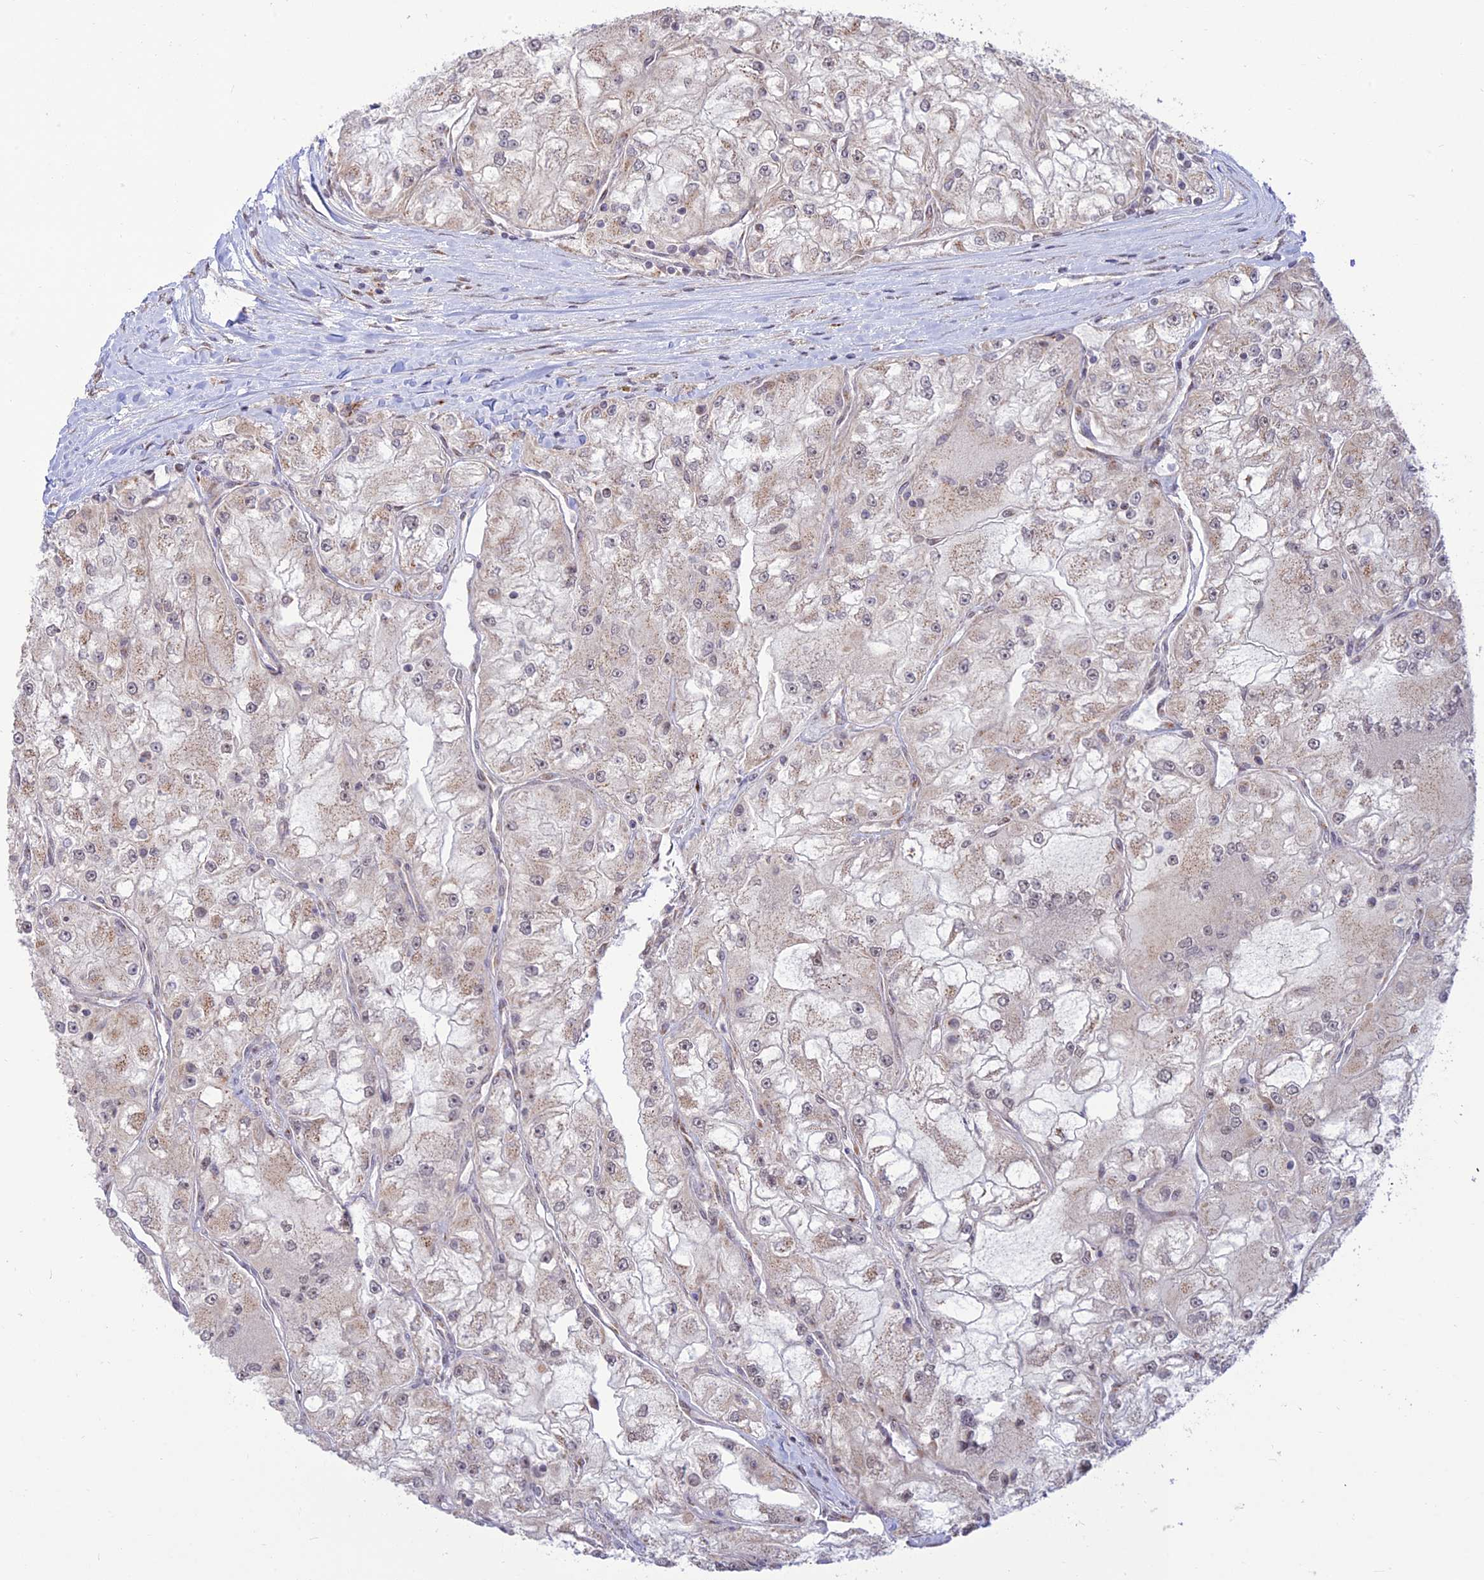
{"staining": {"intensity": "negative", "quantity": "none", "location": "none"}, "tissue": "renal cancer", "cell_type": "Tumor cells", "image_type": "cancer", "snomed": [{"axis": "morphology", "description": "Adenocarcinoma, NOS"}, {"axis": "topography", "description": "Kidney"}], "caption": "Tumor cells are negative for brown protein staining in adenocarcinoma (renal).", "gene": "GOLGA3", "patient": {"sex": "female", "age": 72}}